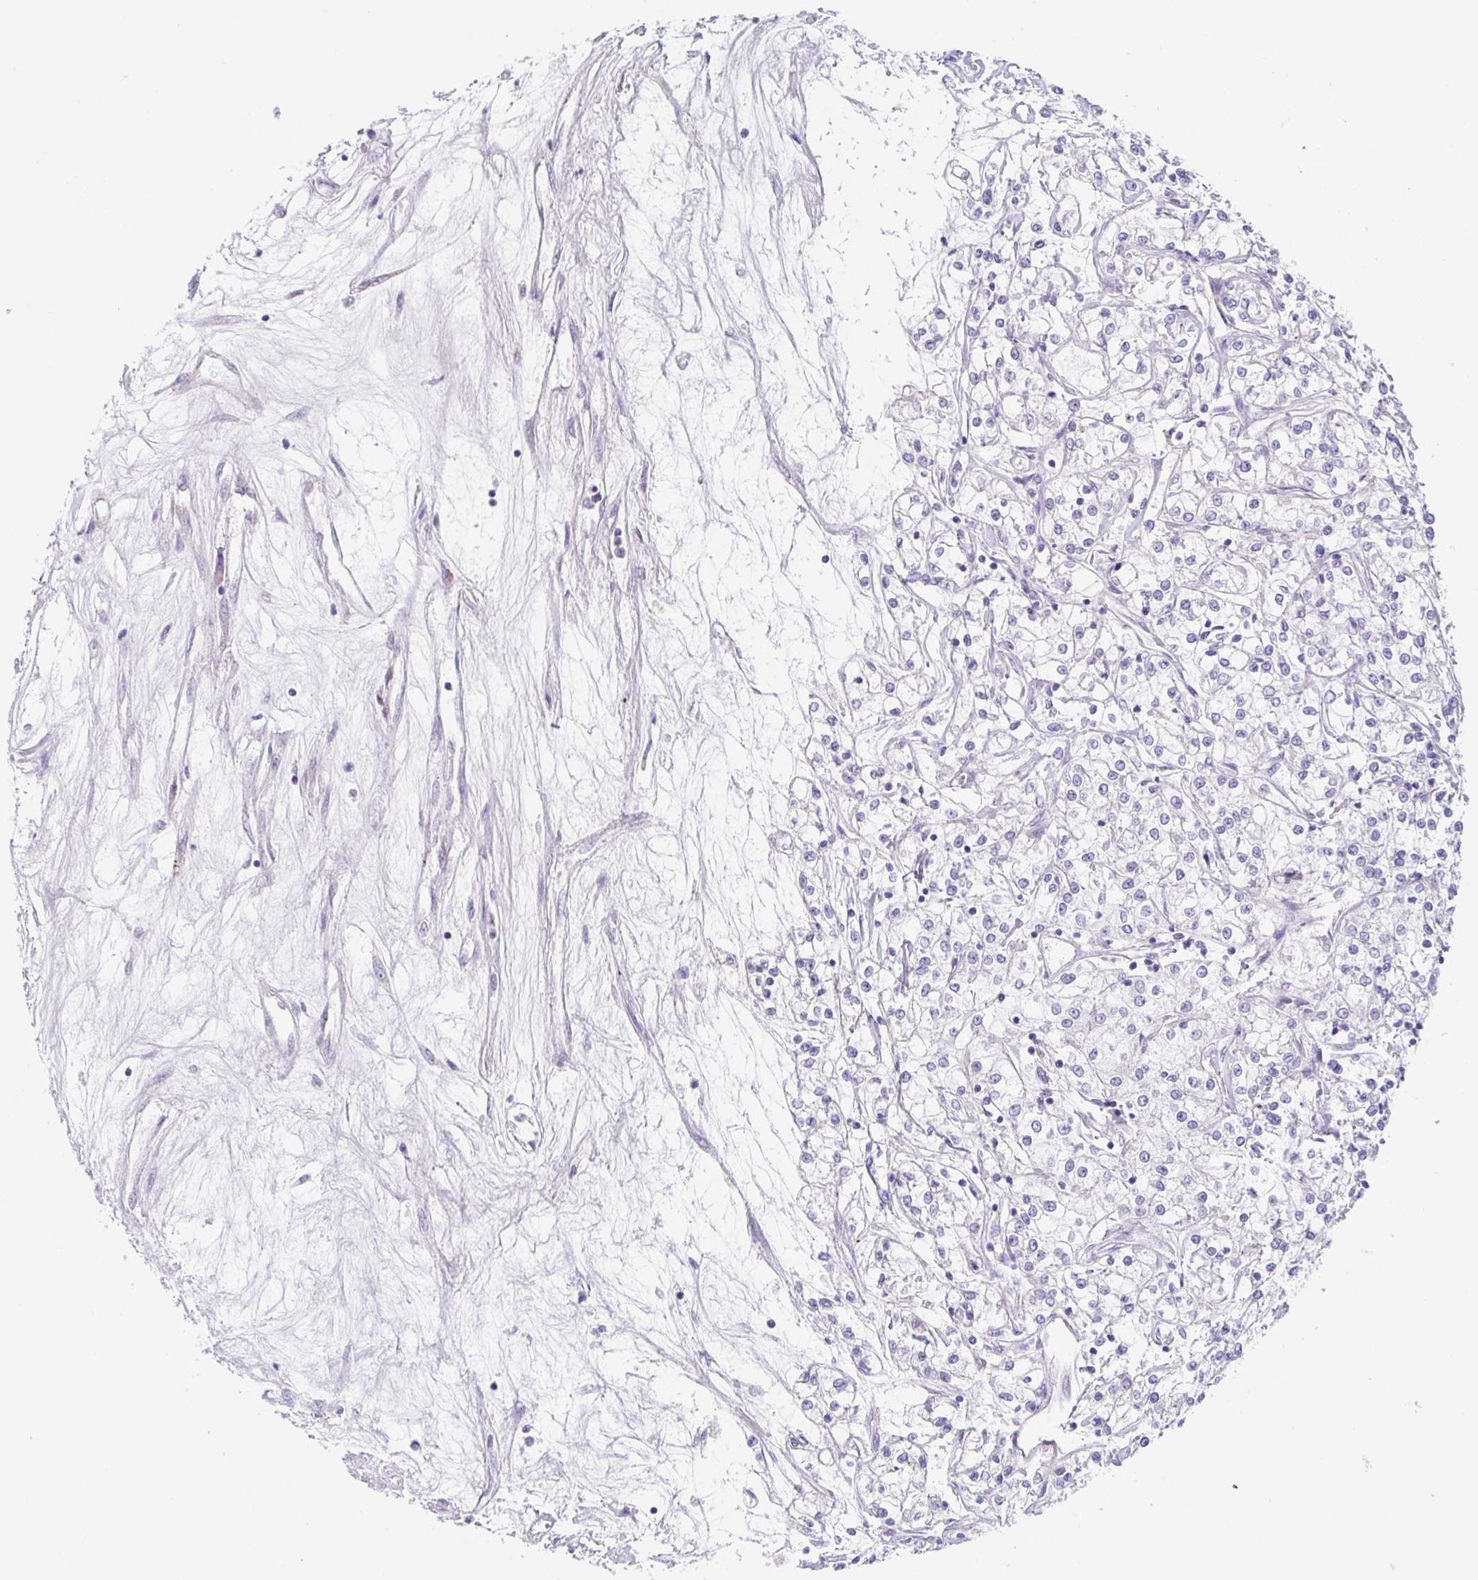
{"staining": {"intensity": "negative", "quantity": "none", "location": "none"}, "tissue": "renal cancer", "cell_type": "Tumor cells", "image_type": "cancer", "snomed": [{"axis": "morphology", "description": "Adenocarcinoma, NOS"}, {"axis": "topography", "description": "Kidney"}], "caption": "This is a photomicrograph of IHC staining of renal adenocarcinoma, which shows no positivity in tumor cells.", "gene": "HDGFL1", "patient": {"sex": "female", "age": 59}}